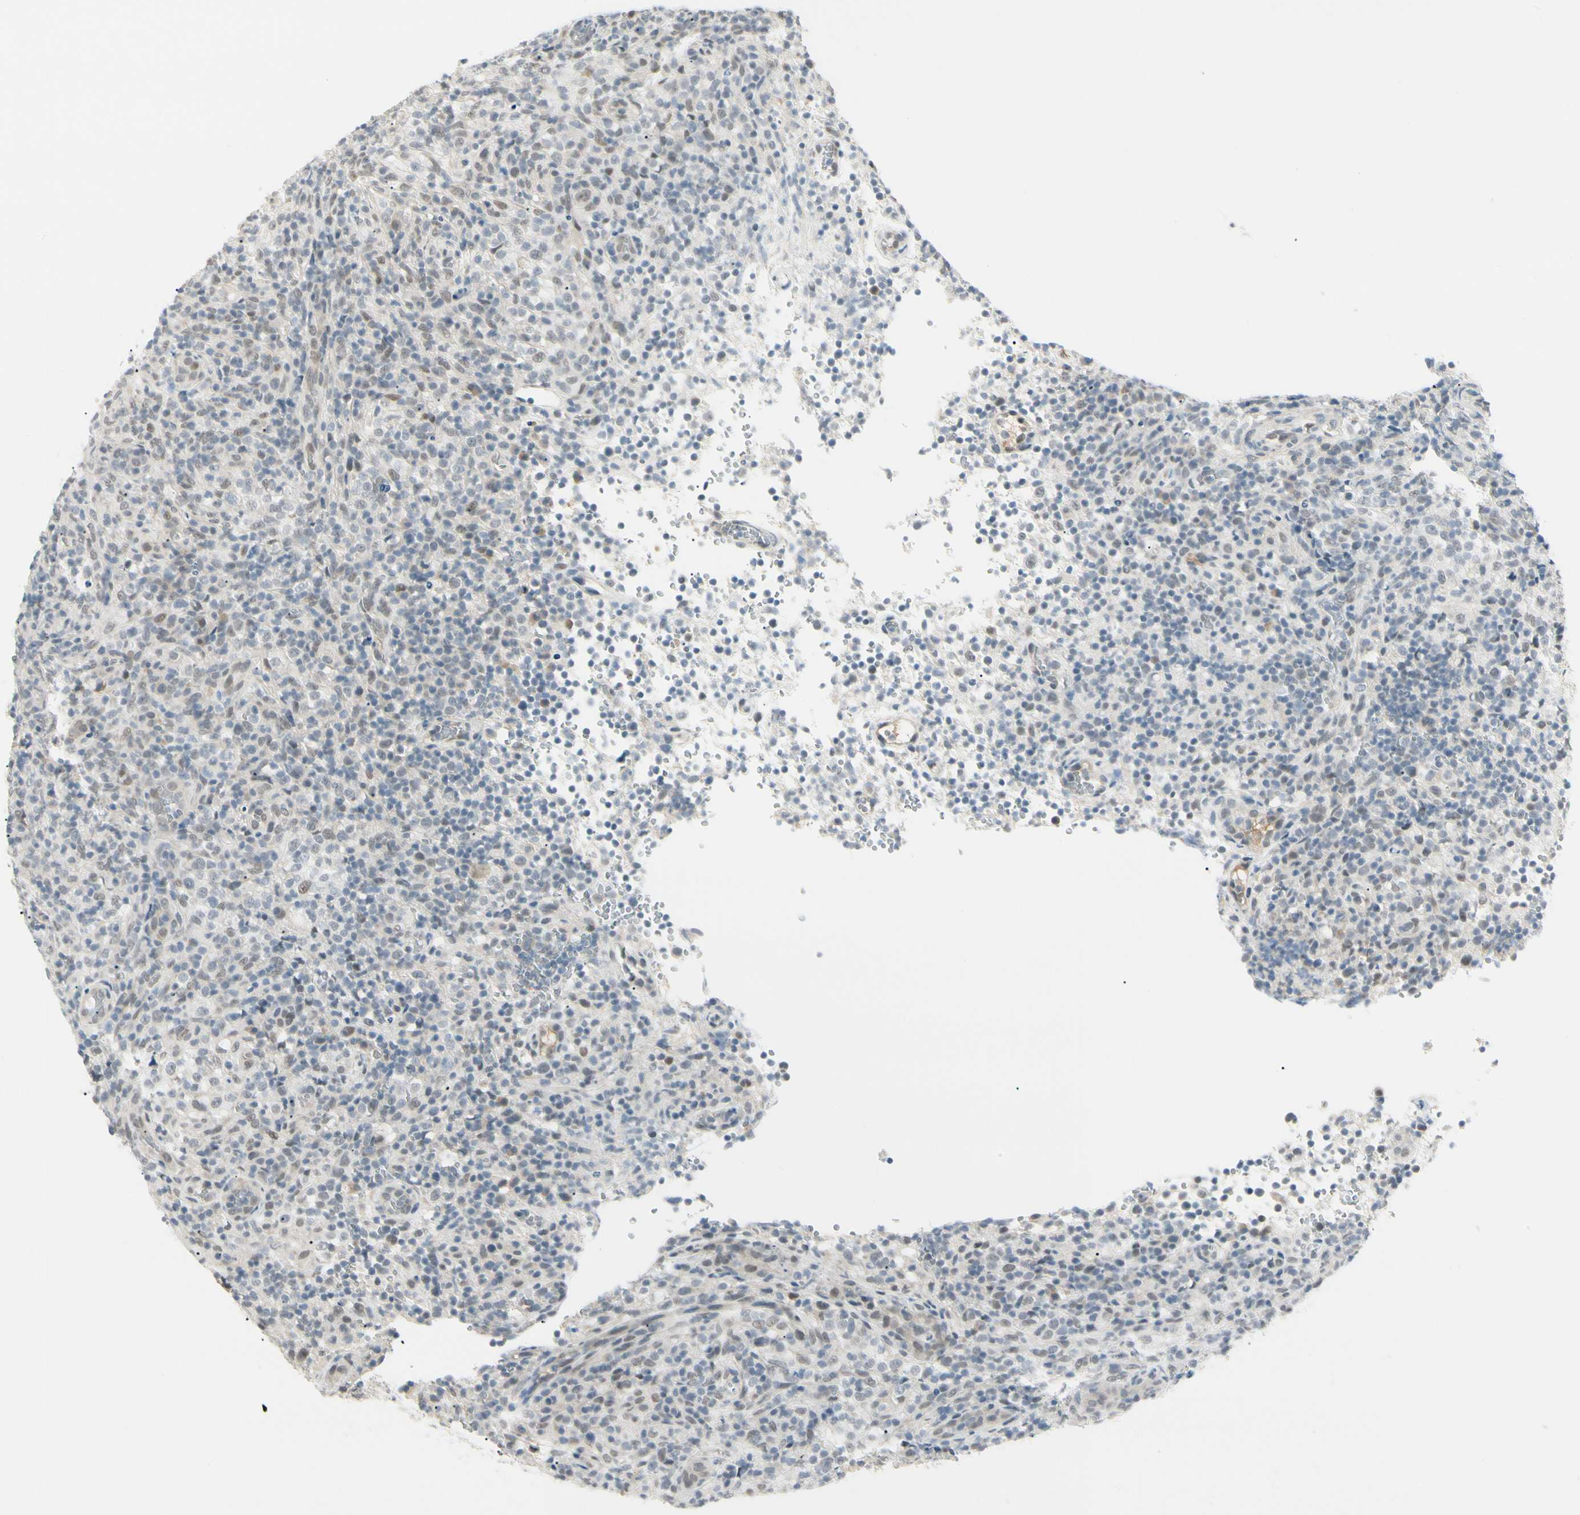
{"staining": {"intensity": "weak", "quantity": "25%-75%", "location": "nuclear"}, "tissue": "lymphoma", "cell_type": "Tumor cells", "image_type": "cancer", "snomed": [{"axis": "morphology", "description": "Malignant lymphoma, non-Hodgkin's type, High grade"}, {"axis": "topography", "description": "Lymph node"}], "caption": "The histopathology image displays immunohistochemical staining of high-grade malignant lymphoma, non-Hodgkin's type. There is weak nuclear expression is seen in about 25%-75% of tumor cells.", "gene": "ASPN", "patient": {"sex": "female", "age": 76}}